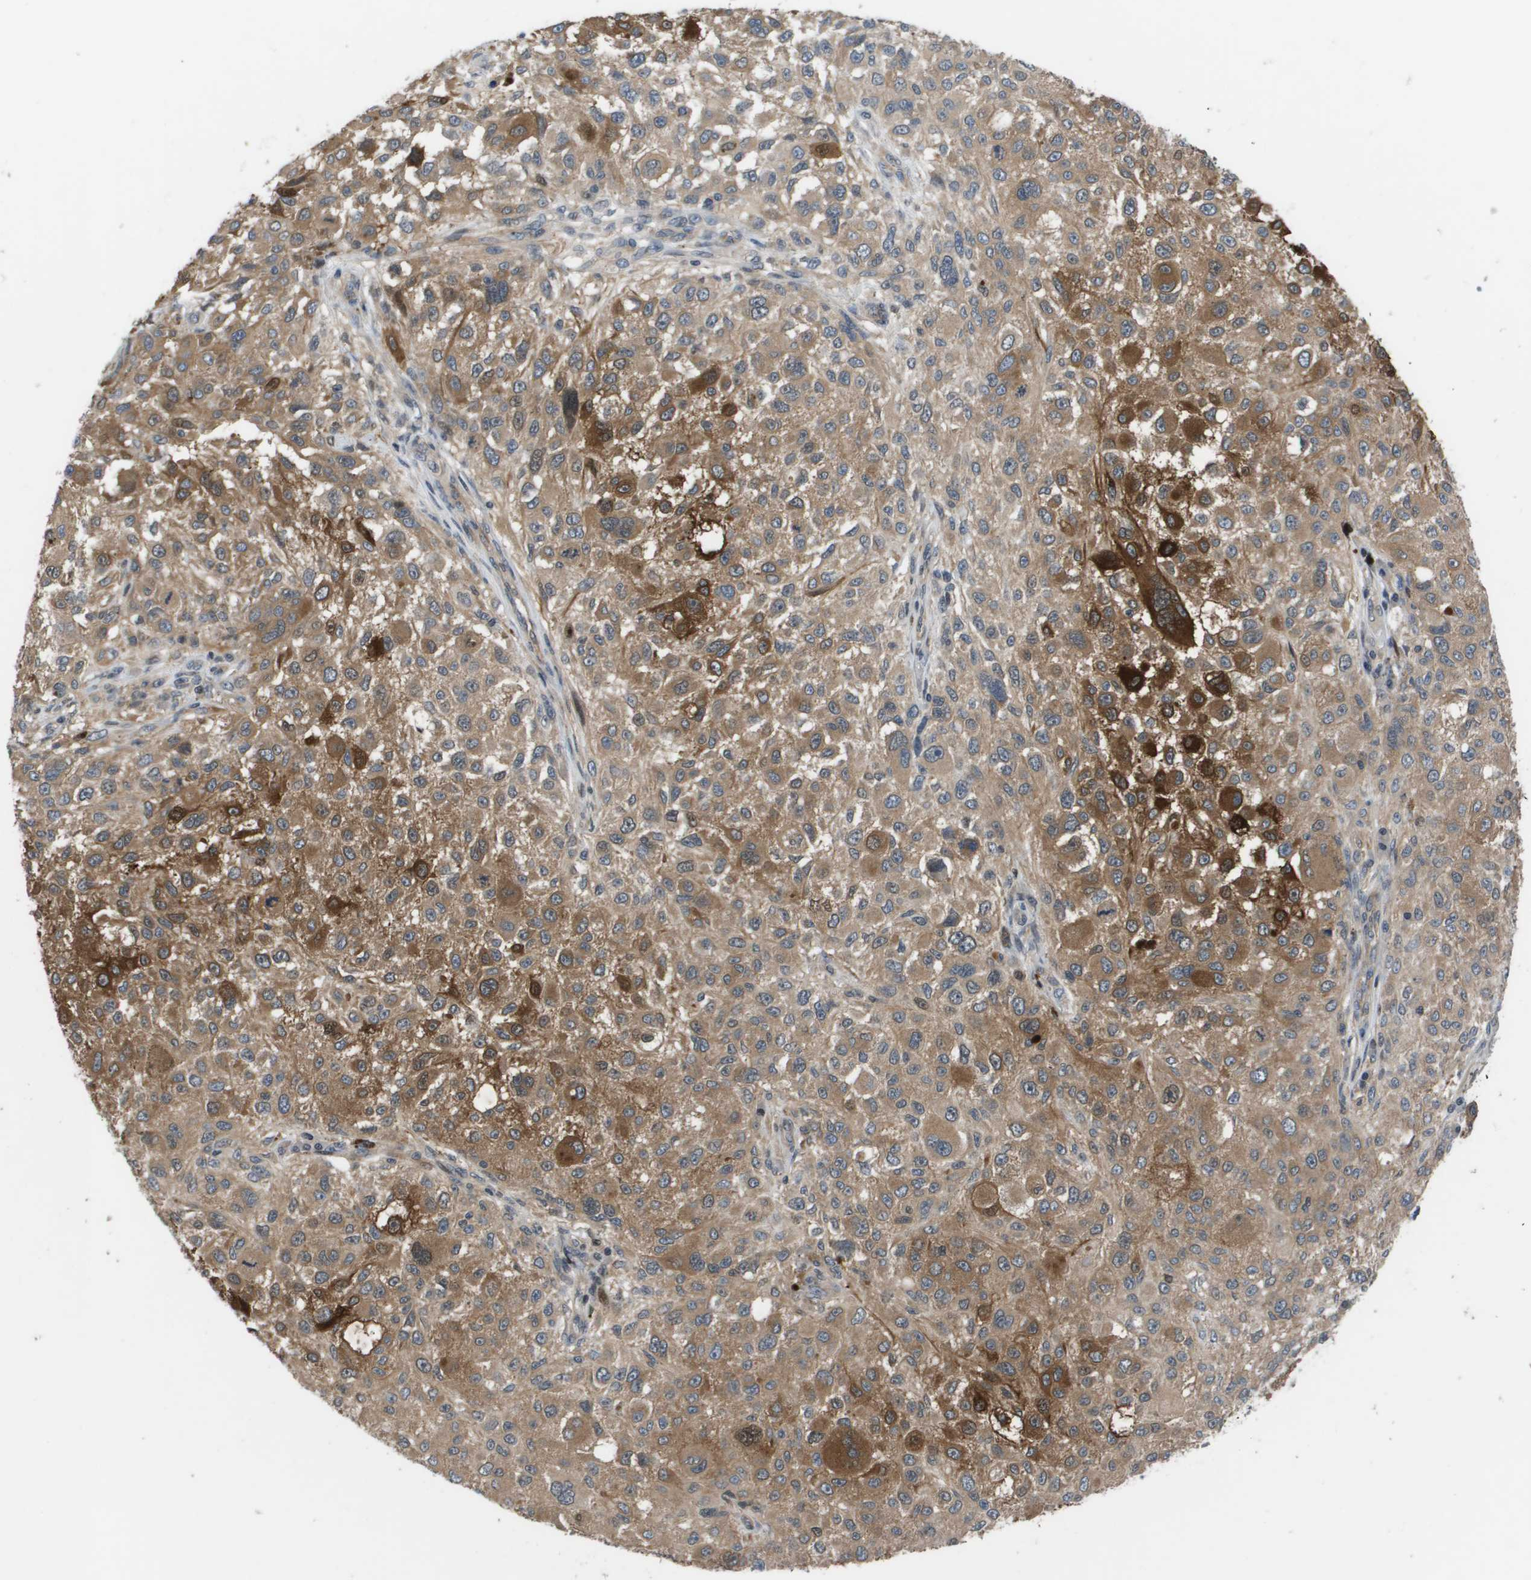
{"staining": {"intensity": "moderate", "quantity": ">75%", "location": "cytoplasmic/membranous"}, "tissue": "melanoma", "cell_type": "Tumor cells", "image_type": "cancer", "snomed": [{"axis": "morphology", "description": "Necrosis, NOS"}, {"axis": "morphology", "description": "Malignant melanoma, NOS"}, {"axis": "topography", "description": "Skin"}], "caption": "Immunohistochemistry (IHC) photomicrograph of human malignant melanoma stained for a protein (brown), which displays medium levels of moderate cytoplasmic/membranous expression in about >75% of tumor cells.", "gene": "ENPP5", "patient": {"sex": "female", "age": 87}}